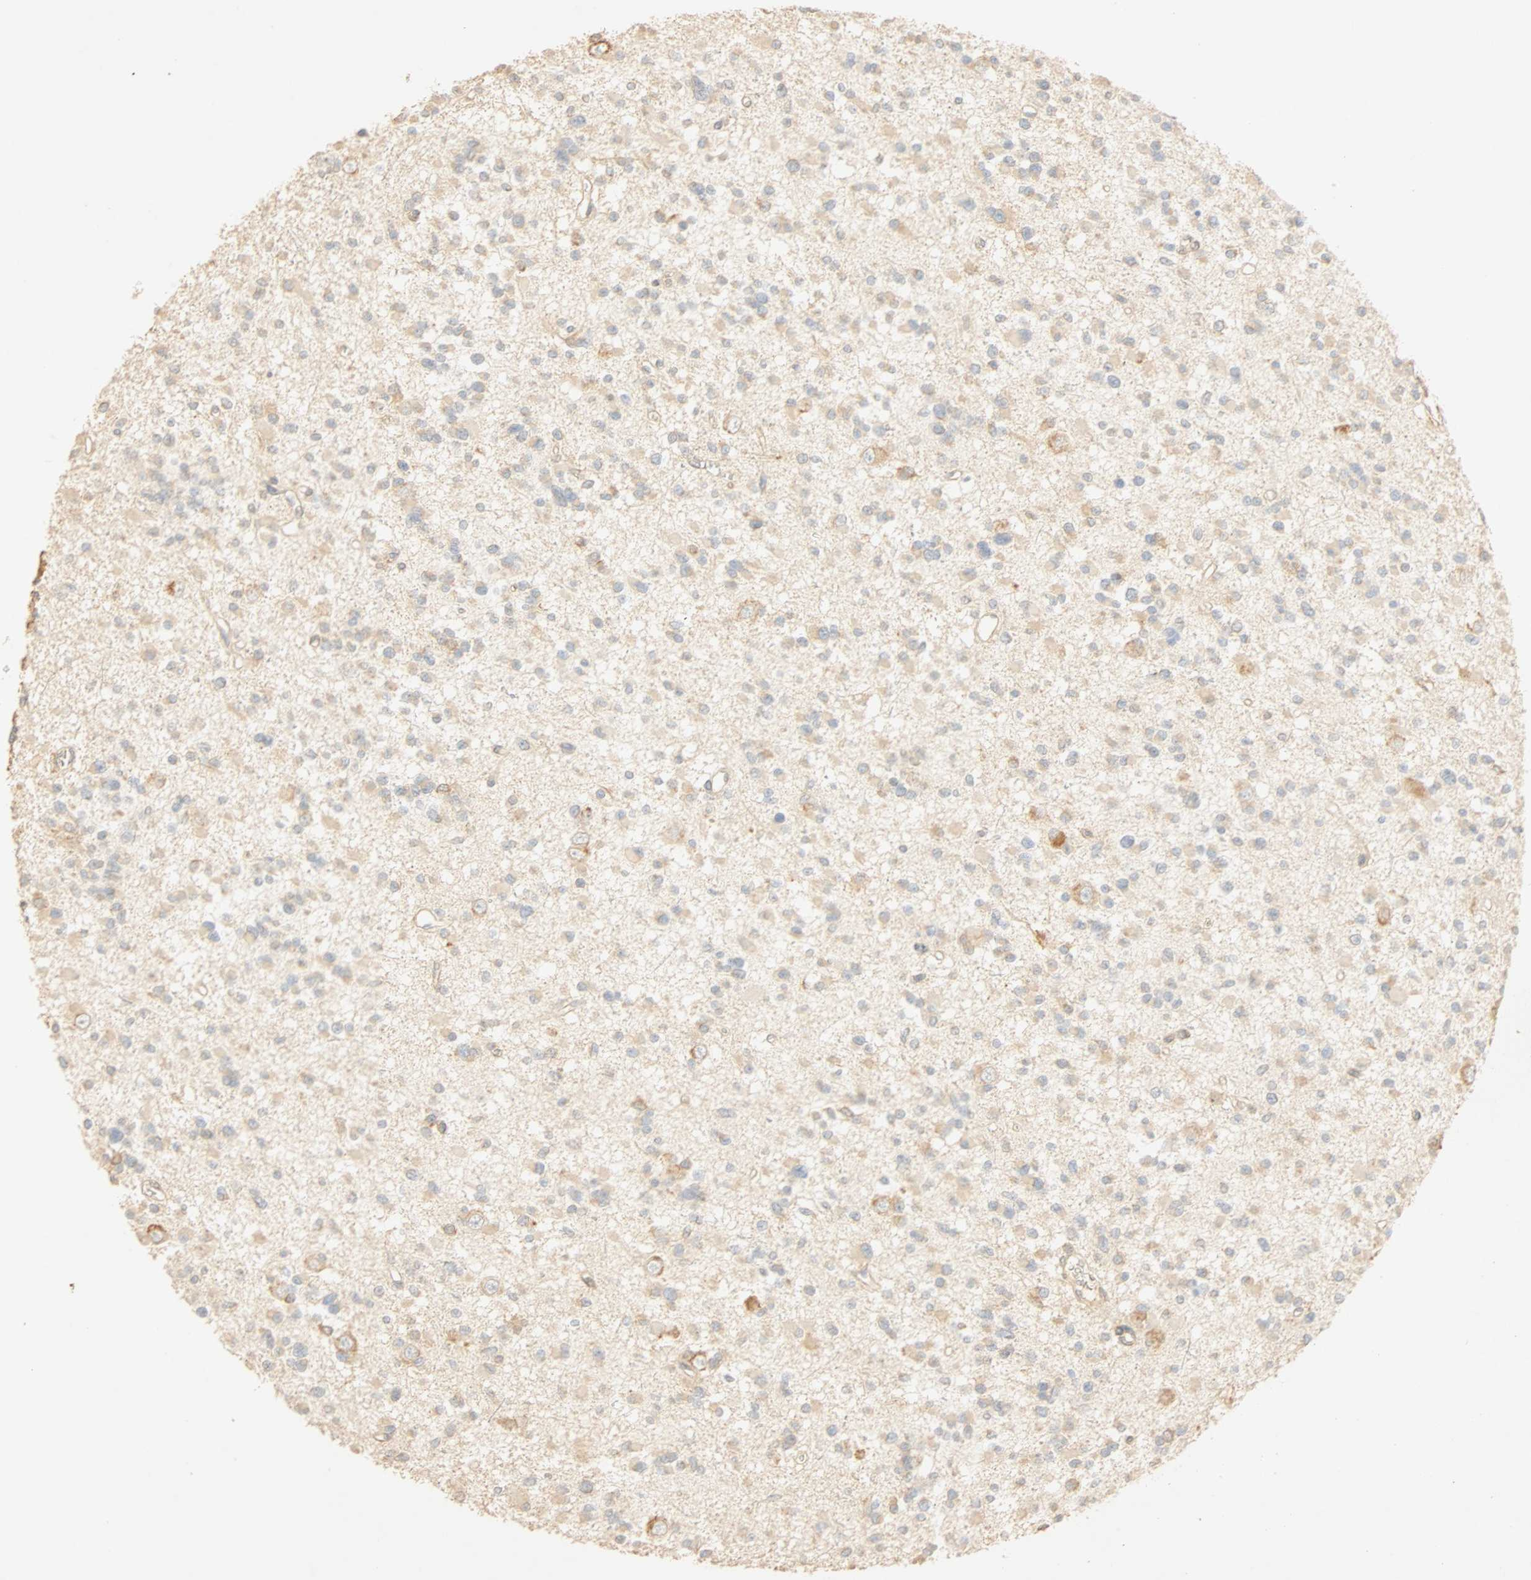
{"staining": {"intensity": "weak", "quantity": "25%-75%", "location": "cytoplasmic/membranous"}, "tissue": "glioma", "cell_type": "Tumor cells", "image_type": "cancer", "snomed": [{"axis": "morphology", "description": "Glioma, malignant, Low grade"}, {"axis": "topography", "description": "Brain"}], "caption": "Tumor cells show low levels of weak cytoplasmic/membranous staining in about 25%-75% of cells in malignant low-grade glioma.", "gene": "SELENBP1", "patient": {"sex": "female", "age": 22}}